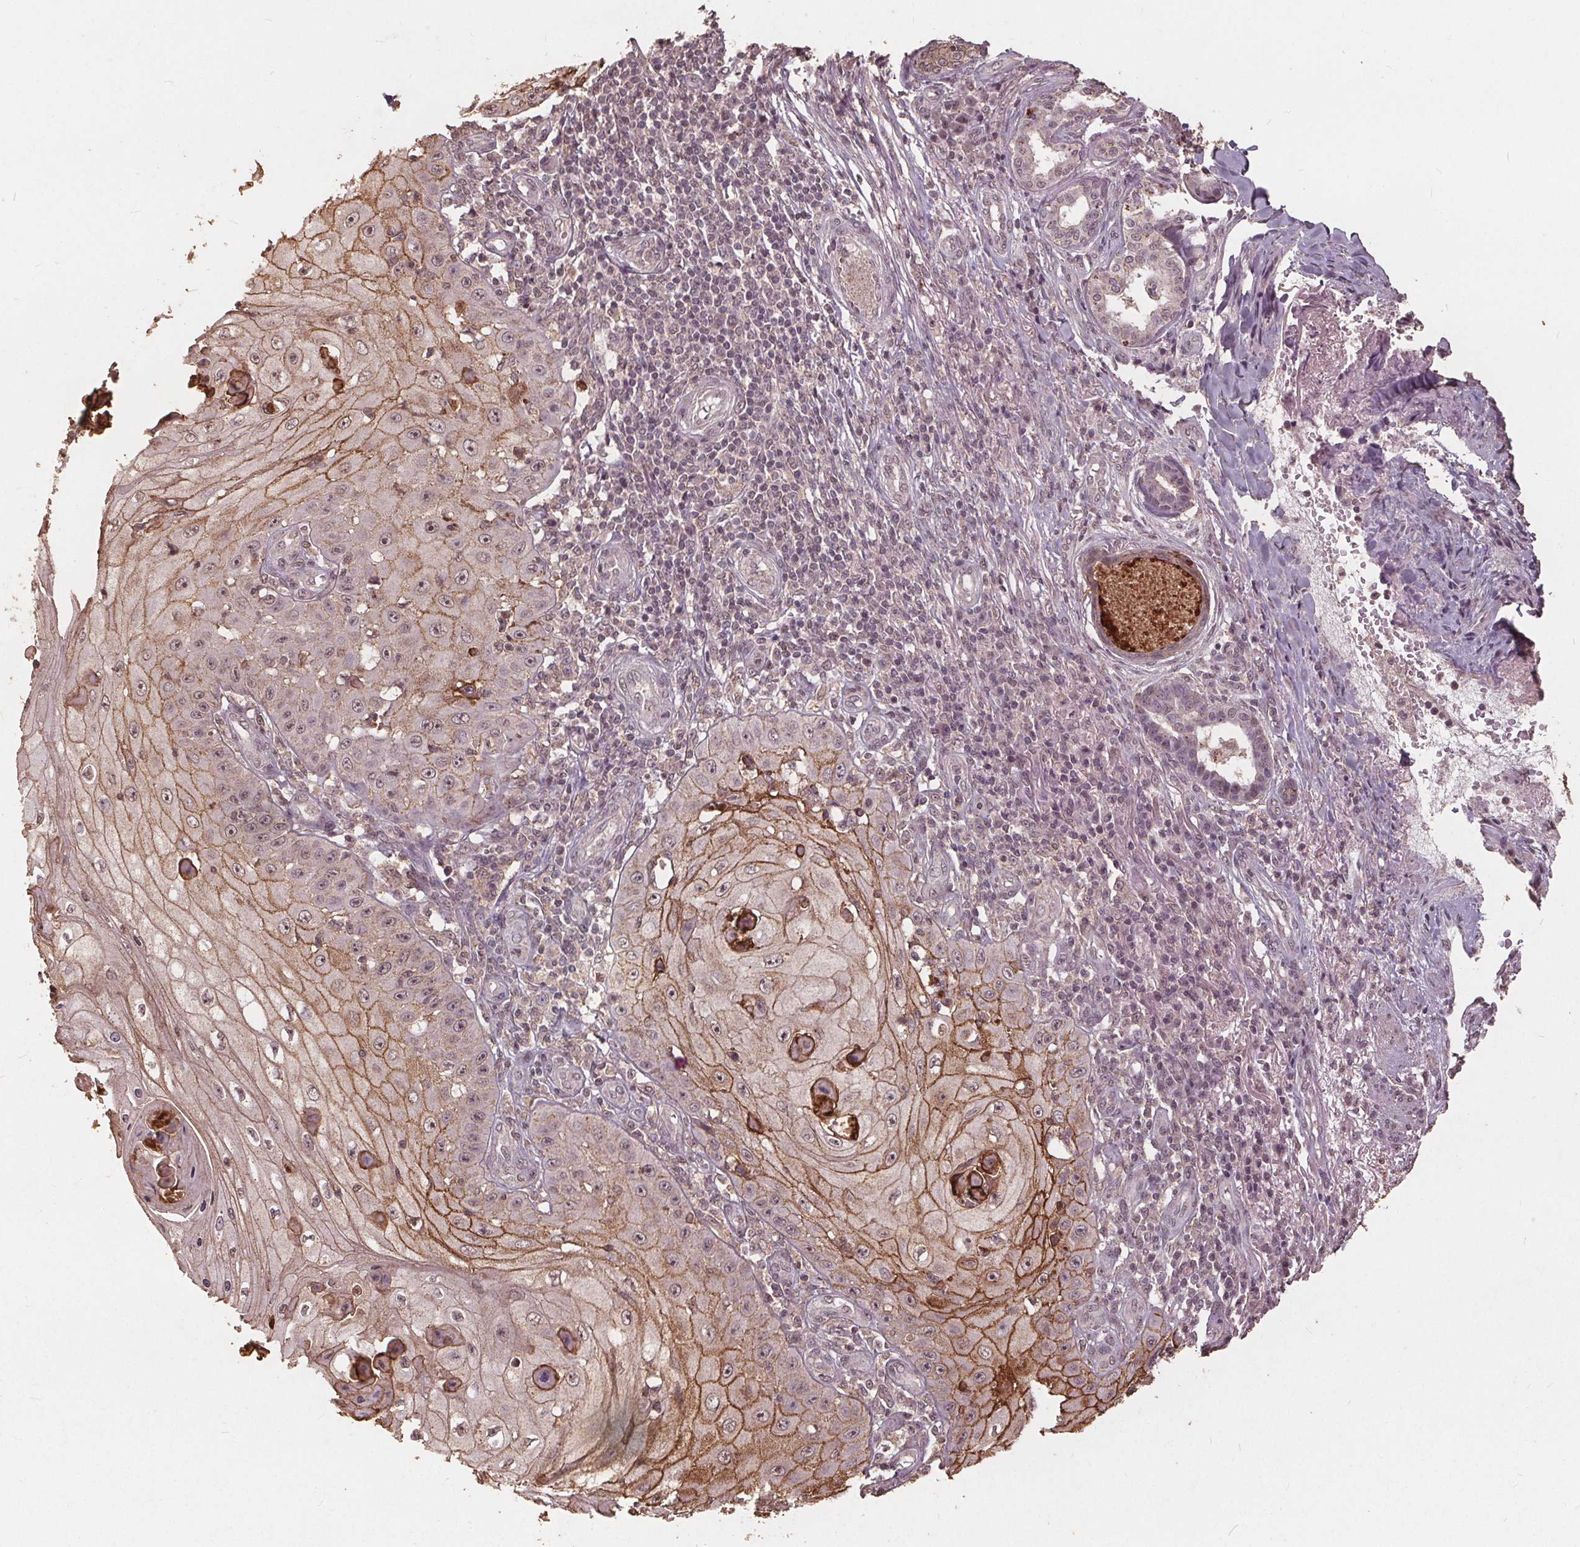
{"staining": {"intensity": "moderate", "quantity": ">75%", "location": "cytoplasmic/membranous"}, "tissue": "skin cancer", "cell_type": "Tumor cells", "image_type": "cancer", "snomed": [{"axis": "morphology", "description": "Squamous cell carcinoma, NOS"}, {"axis": "topography", "description": "Skin"}], "caption": "About >75% of tumor cells in skin squamous cell carcinoma display moderate cytoplasmic/membranous protein positivity as visualized by brown immunohistochemical staining.", "gene": "DSG3", "patient": {"sex": "male", "age": 70}}